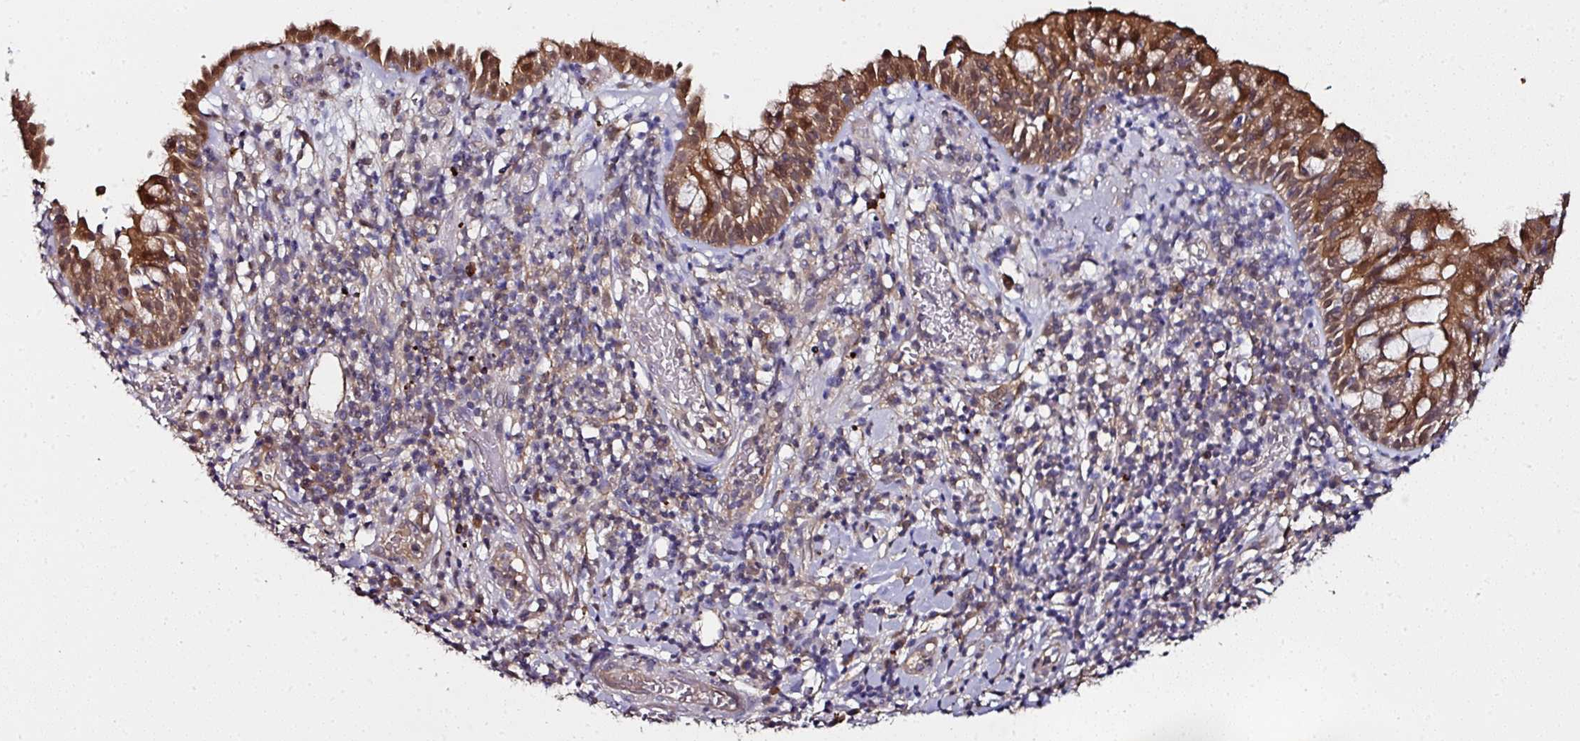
{"staining": {"intensity": "strong", "quantity": ">75%", "location": "cytoplasmic/membranous"}, "tissue": "nasopharynx", "cell_type": "Respiratory epithelial cells", "image_type": "normal", "snomed": [{"axis": "morphology", "description": "Normal tissue, NOS"}, {"axis": "topography", "description": "Nasopharynx"}], "caption": "This histopathology image shows IHC staining of unremarkable nasopharynx, with high strong cytoplasmic/membranous expression in about >75% of respiratory epithelial cells.", "gene": "CTDSP2", "patient": {"sex": "male", "age": 65}}